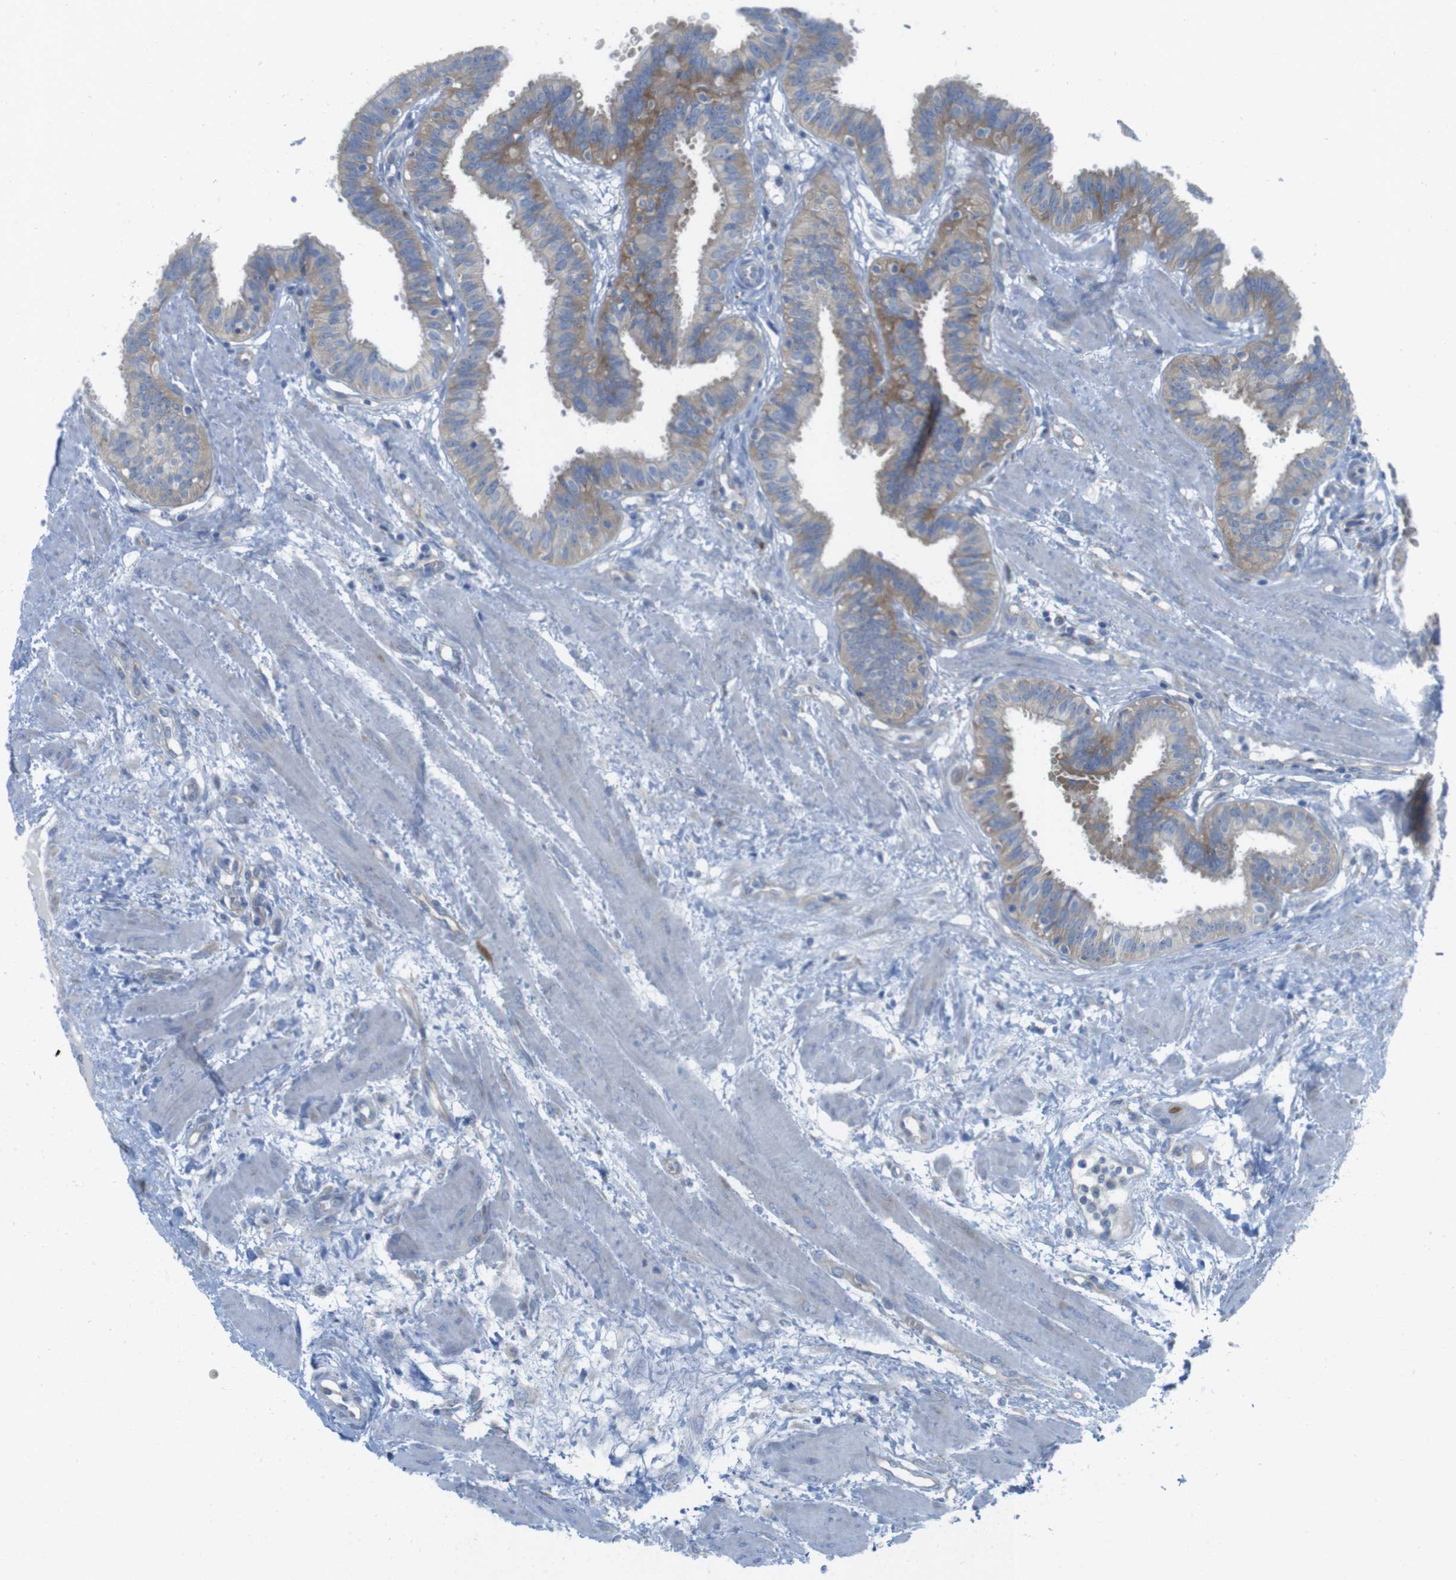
{"staining": {"intensity": "moderate", "quantity": ">75%", "location": "cytoplasmic/membranous"}, "tissue": "fallopian tube", "cell_type": "Glandular cells", "image_type": "normal", "snomed": [{"axis": "morphology", "description": "Normal tissue, NOS"}, {"axis": "topography", "description": "Fallopian tube"}], "caption": "Unremarkable fallopian tube demonstrates moderate cytoplasmic/membranous expression in approximately >75% of glandular cells The protein is stained brown, and the nuclei are stained in blue (DAB IHC with brightfield microscopy, high magnification)..", "gene": "TMEM234", "patient": {"sex": "female", "age": 32}}